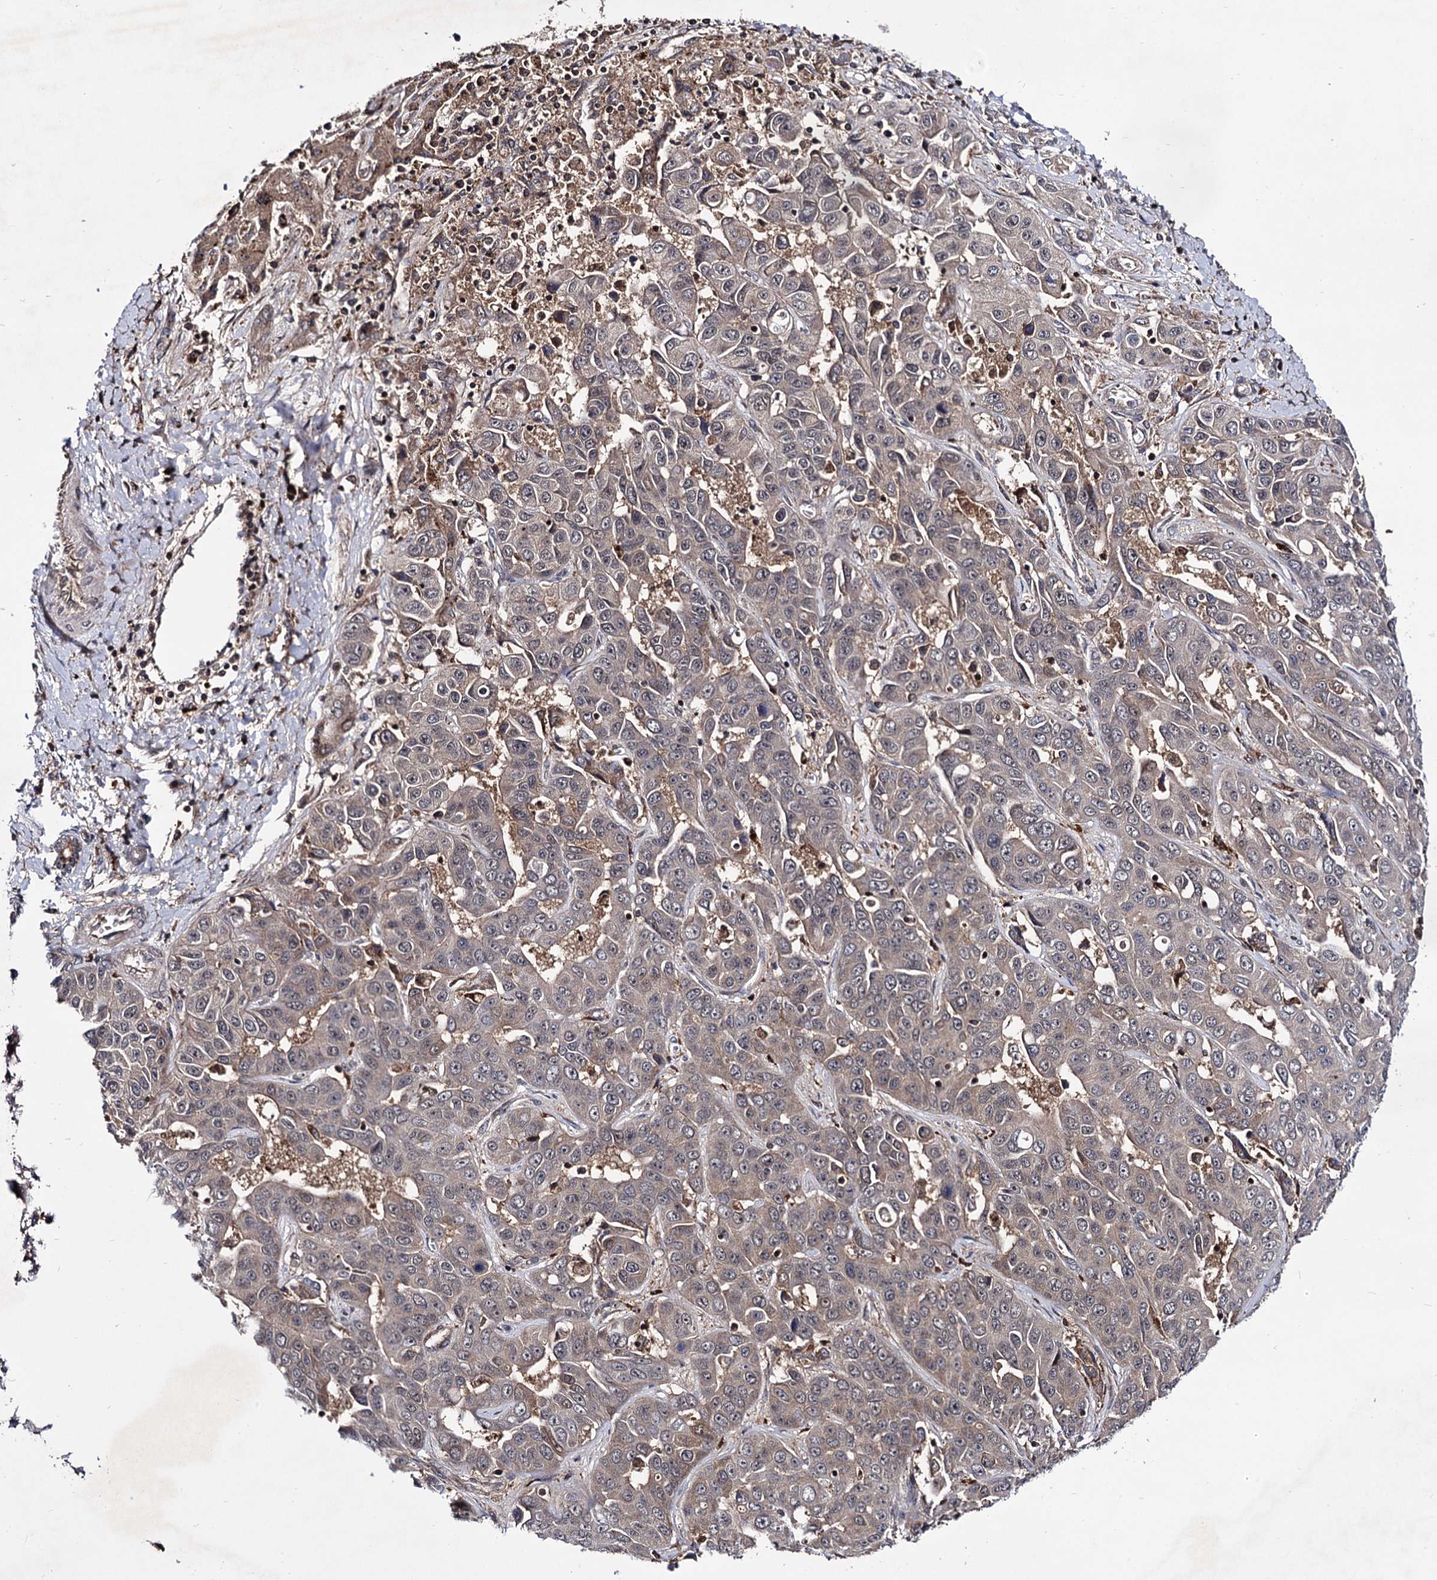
{"staining": {"intensity": "weak", "quantity": "25%-75%", "location": "cytoplasmic/membranous"}, "tissue": "liver cancer", "cell_type": "Tumor cells", "image_type": "cancer", "snomed": [{"axis": "morphology", "description": "Cholangiocarcinoma"}, {"axis": "topography", "description": "Liver"}], "caption": "Liver cancer (cholangiocarcinoma) tissue demonstrates weak cytoplasmic/membranous expression in about 25%-75% of tumor cells, visualized by immunohistochemistry.", "gene": "MICAL2", "patient": {"sex": "female", "age": 52}}